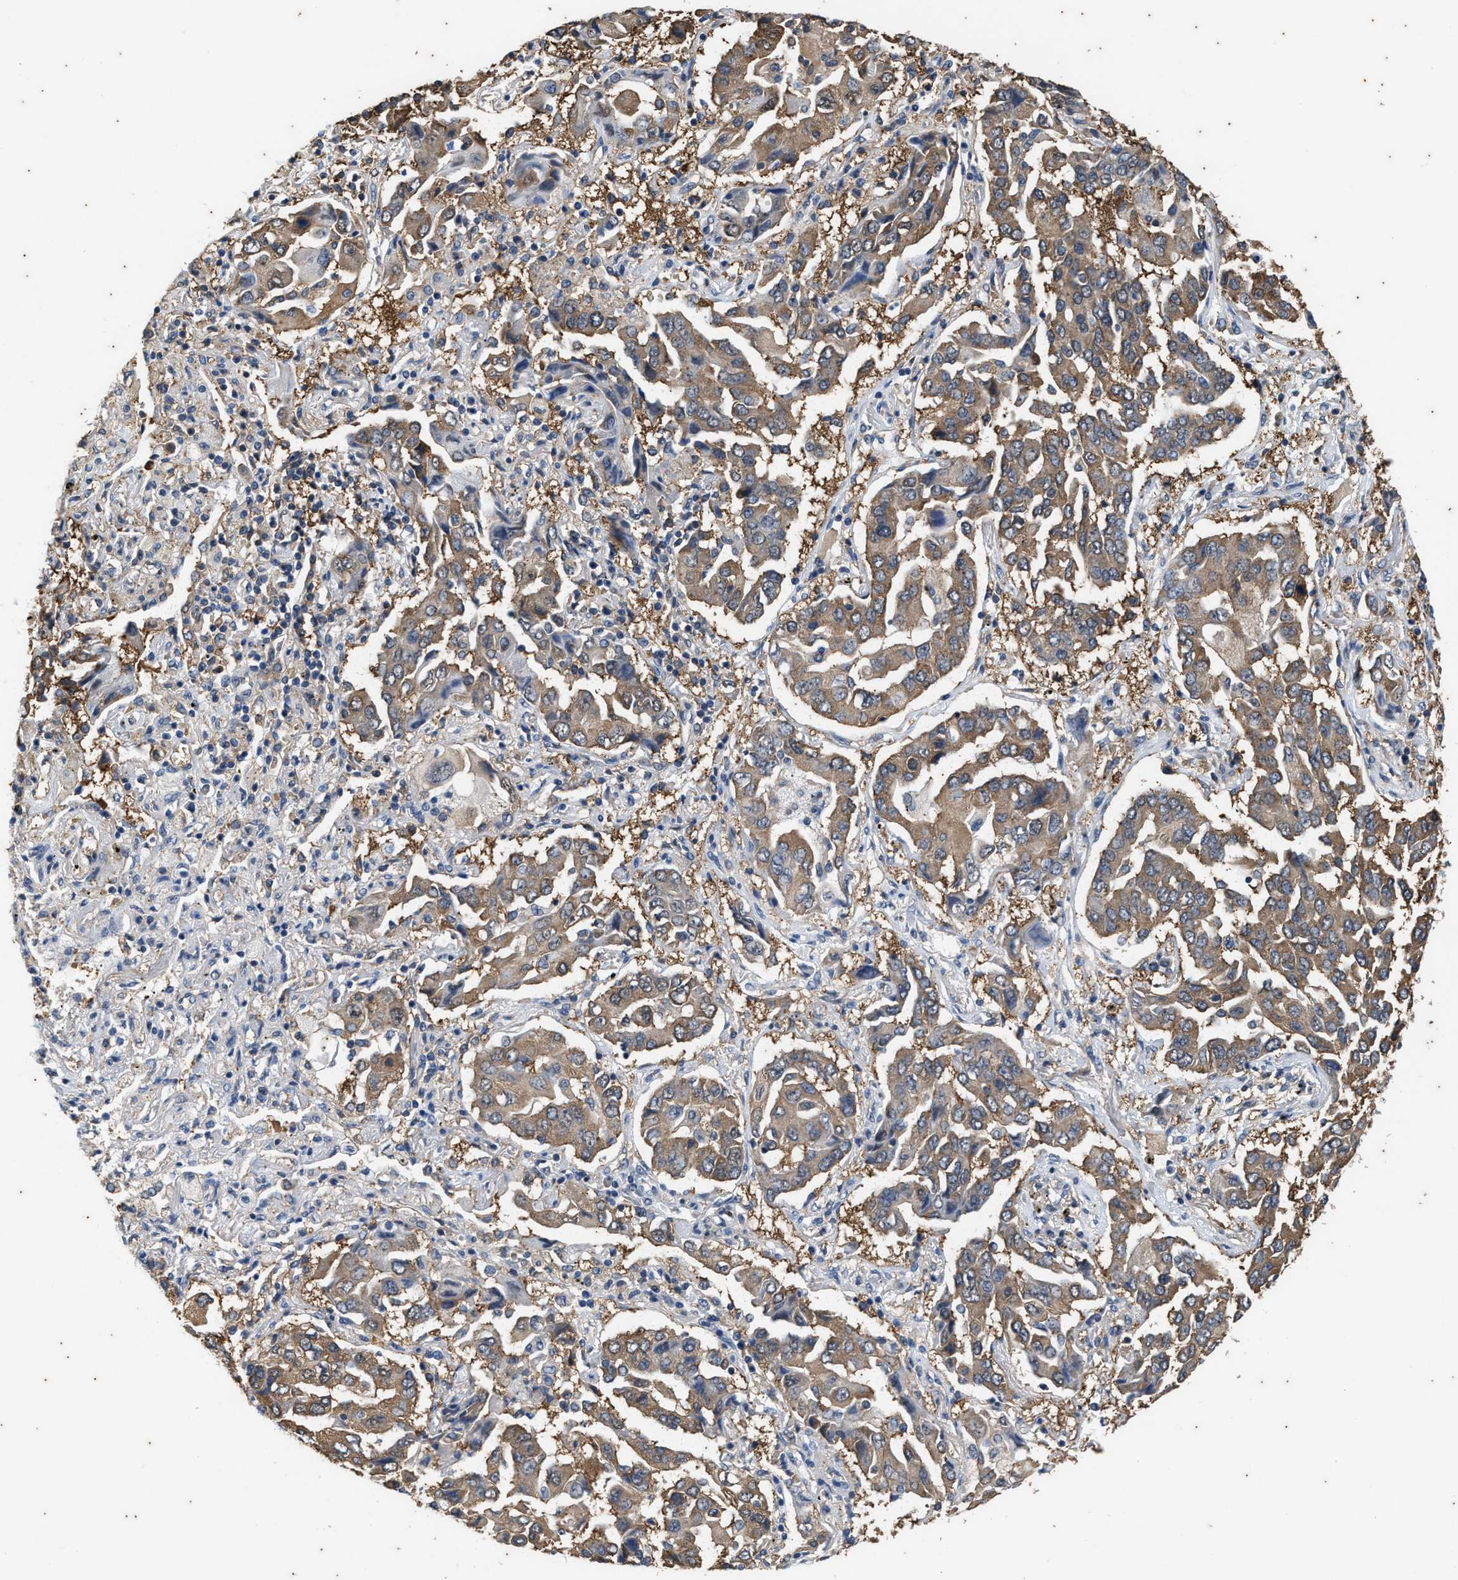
{"staining": {"intensity": "moderate", "quantity": ">75%", "location": "cytoplasmic/membranous"}, "tissue": "lung cancer", "cell_type": "Tumor cells", "image_type": "cancer", "snomed": [{"axis": "morphology", "description": "Adenocarcinoma, NOS"}, {"axis": "topography", "description": "Lung"}], "caption": "This is an image of IHC staining of lung adenocarcinoma, which shows moderate expression in the cytoplasmic/membranous of tumor cells.", "gene": "COX19", "patient": {"sex": "female", "age": 65}}